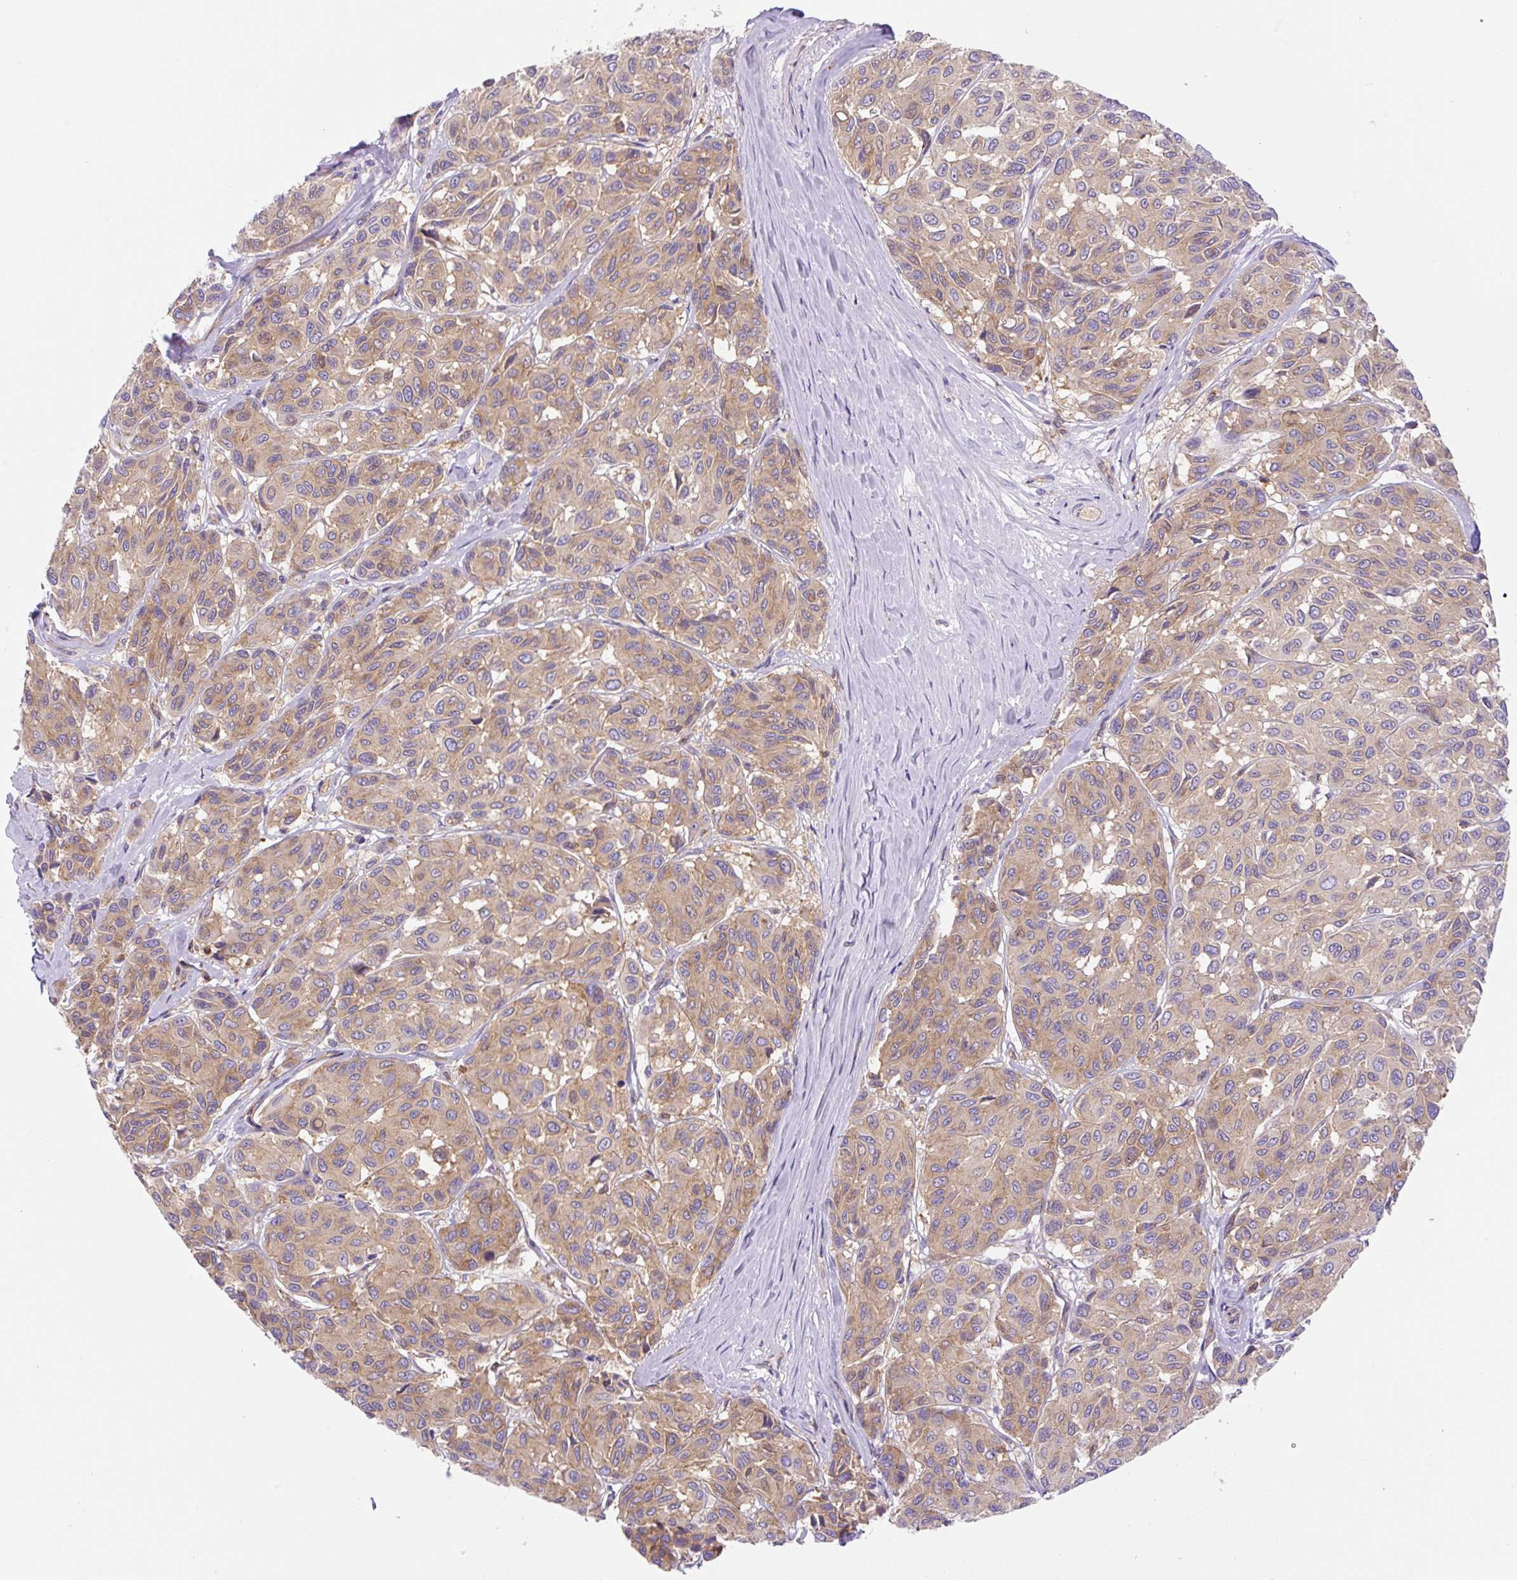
{"staining": {"intensity": "moderate", "quantity": ">75%", "location": "cytoplasmic/membranous"}, "tissue": "melanoma", "cell_type": "Tumor cells", "image_type": "cancer", "snomed": [{"axis": "morphology", "description": "Malignant melanoma, NOS"}, {"axis": "topography", "description": "Skin"}], "caption": "Immunohistochemical staining of human melanoma reveals medium levels of moderate cytoplasmic/membranous expression in about >75% of tumor cells.", "gene": "DNM2", "patient": {"sex": "female", "age": 66}}